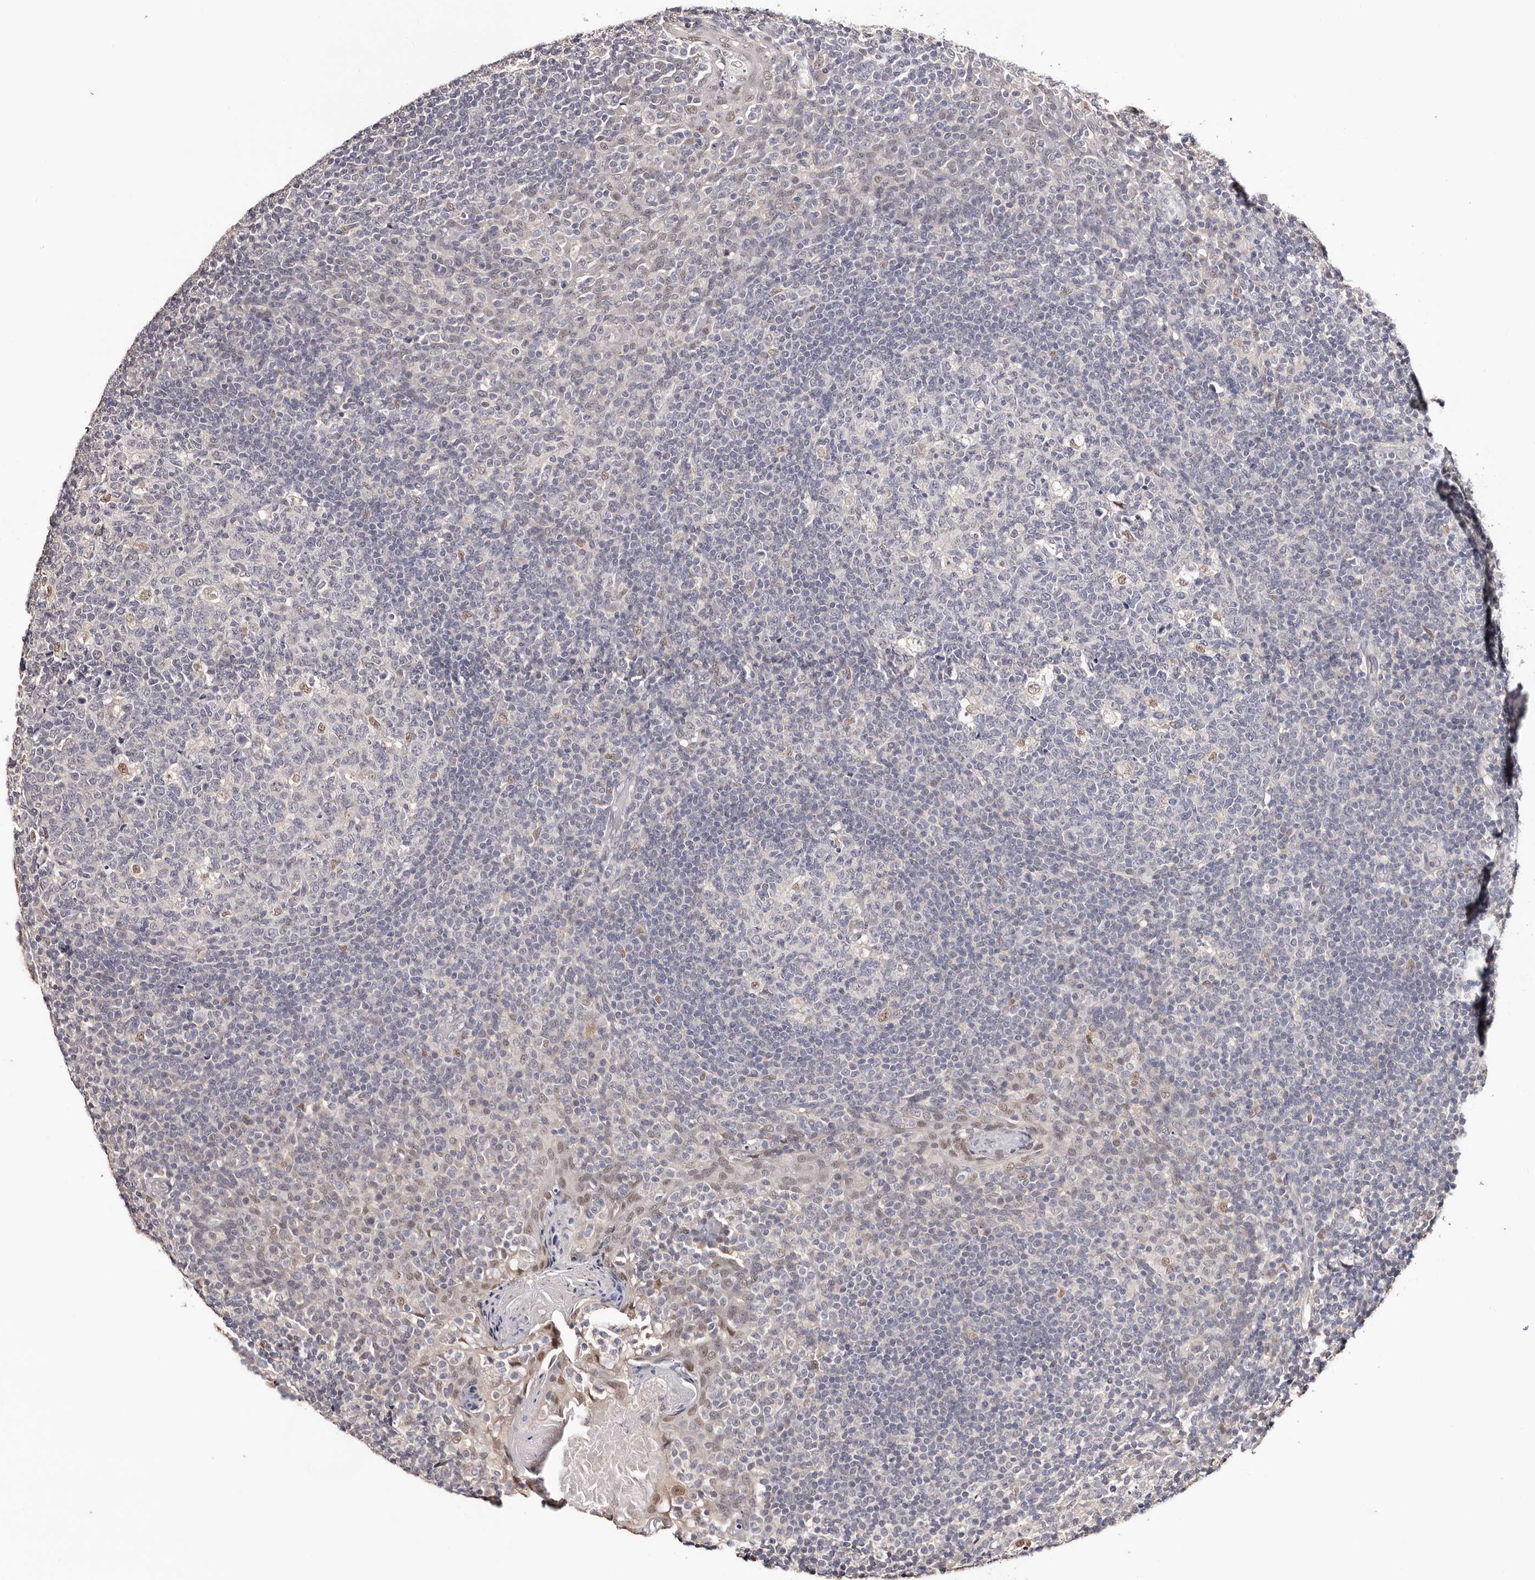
{"staining": {"intensity": "moderate", "quantity": "<25%", "location": "nuclear"}, "tissue": "tonsil", "cell_type": "Germinal center cells", "image_type": "normal", "snomed": [{"axis": "morphology", "description": "Normal tissue, NOS"}, {"axis": "topography", "description": "Tonsil"}], "caption": "Immunohistochemistry micrograph of unremarkable human tonsil stained for a protein (brown), which exhibits low levels of moderate nuclear staining in approximately <25% of germinal center cells.", "gene": "TYW3", "patient": {"sex": "female", "age": 19}}